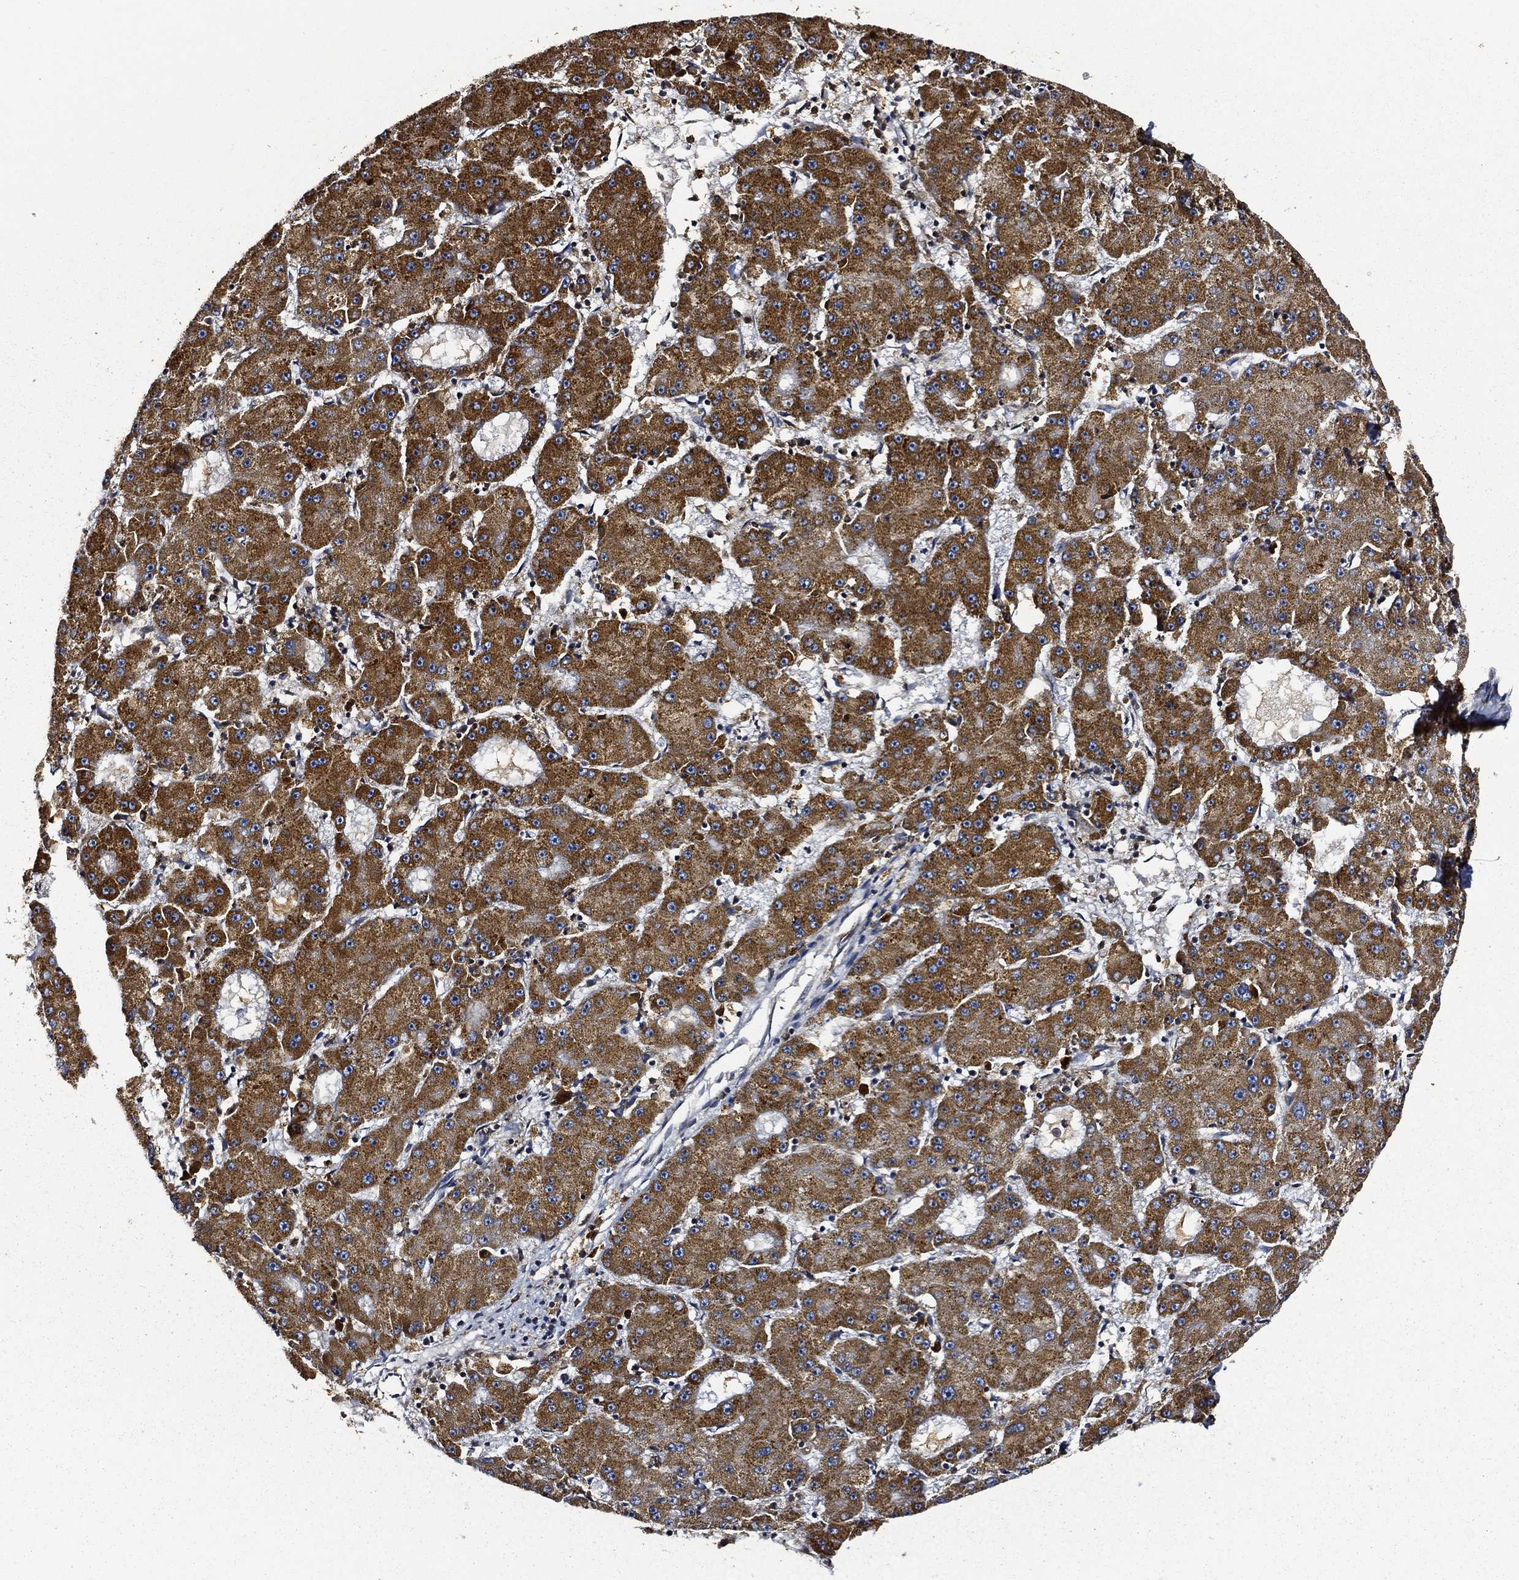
{"staining": {"intensity": "strong", "quantity": ">75%", "location": "cytoplasmic/membranous"}, "tissue": "liver cancer", "cell_type": "Tumor cells", "image_type": "cancer", "snomed": [{"axis": "morphology", "description": "Carcinoma, Hepatocellular, NOS"}, {"axis": "topography", "description": "Liver"}], "caption": "Brown immunohistochemical staining in human liver cancer (hepatocellular carcinoma) exhibits strong cytoplasmic/membranous expression in about >75% of tumor cells.", "gene": "PRDX4", "patient": {"sex": "male", "age": 73}}